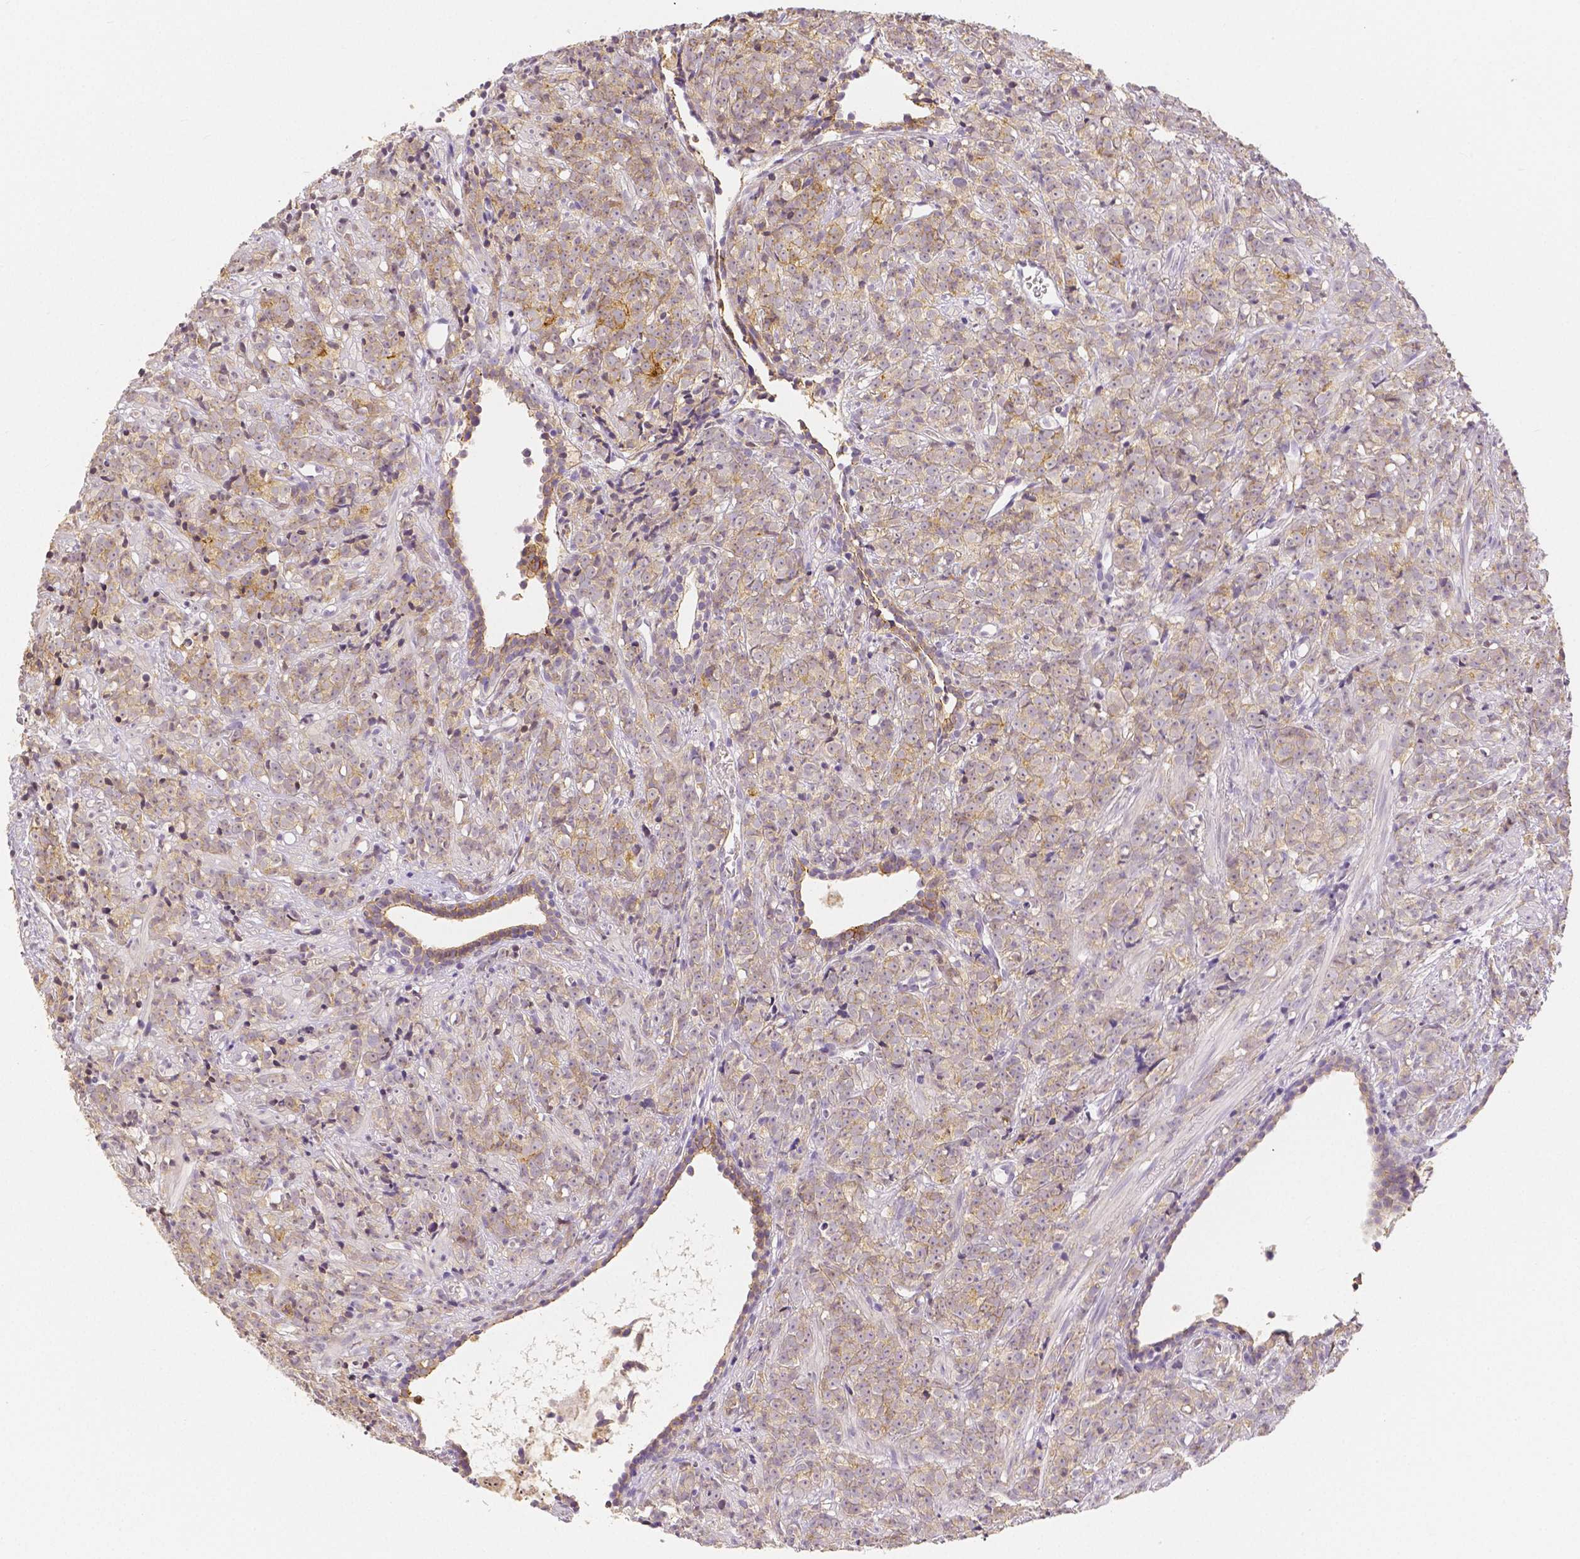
{"staining": {"intensity": "weak", "quantity": ">75%", "location": "cytoplasmic/membranous"}, "tissue": "prostate cancer", "cell_type": "Tumor cells", "image_type": "cancer", "snomed": [{"axis": "morphology", "description": "Adenocarcinoma, High grade"}, {"axis": "topography", "description": "Prostate"}], "caption": "Protein staining reveals weak cytoplasmic/membranous staining in about >75% of tumor cells in prostate adenocarcinoma (high-grade).", "gene": "OCLN", "patient": {"sex": "male", "age": 81}}